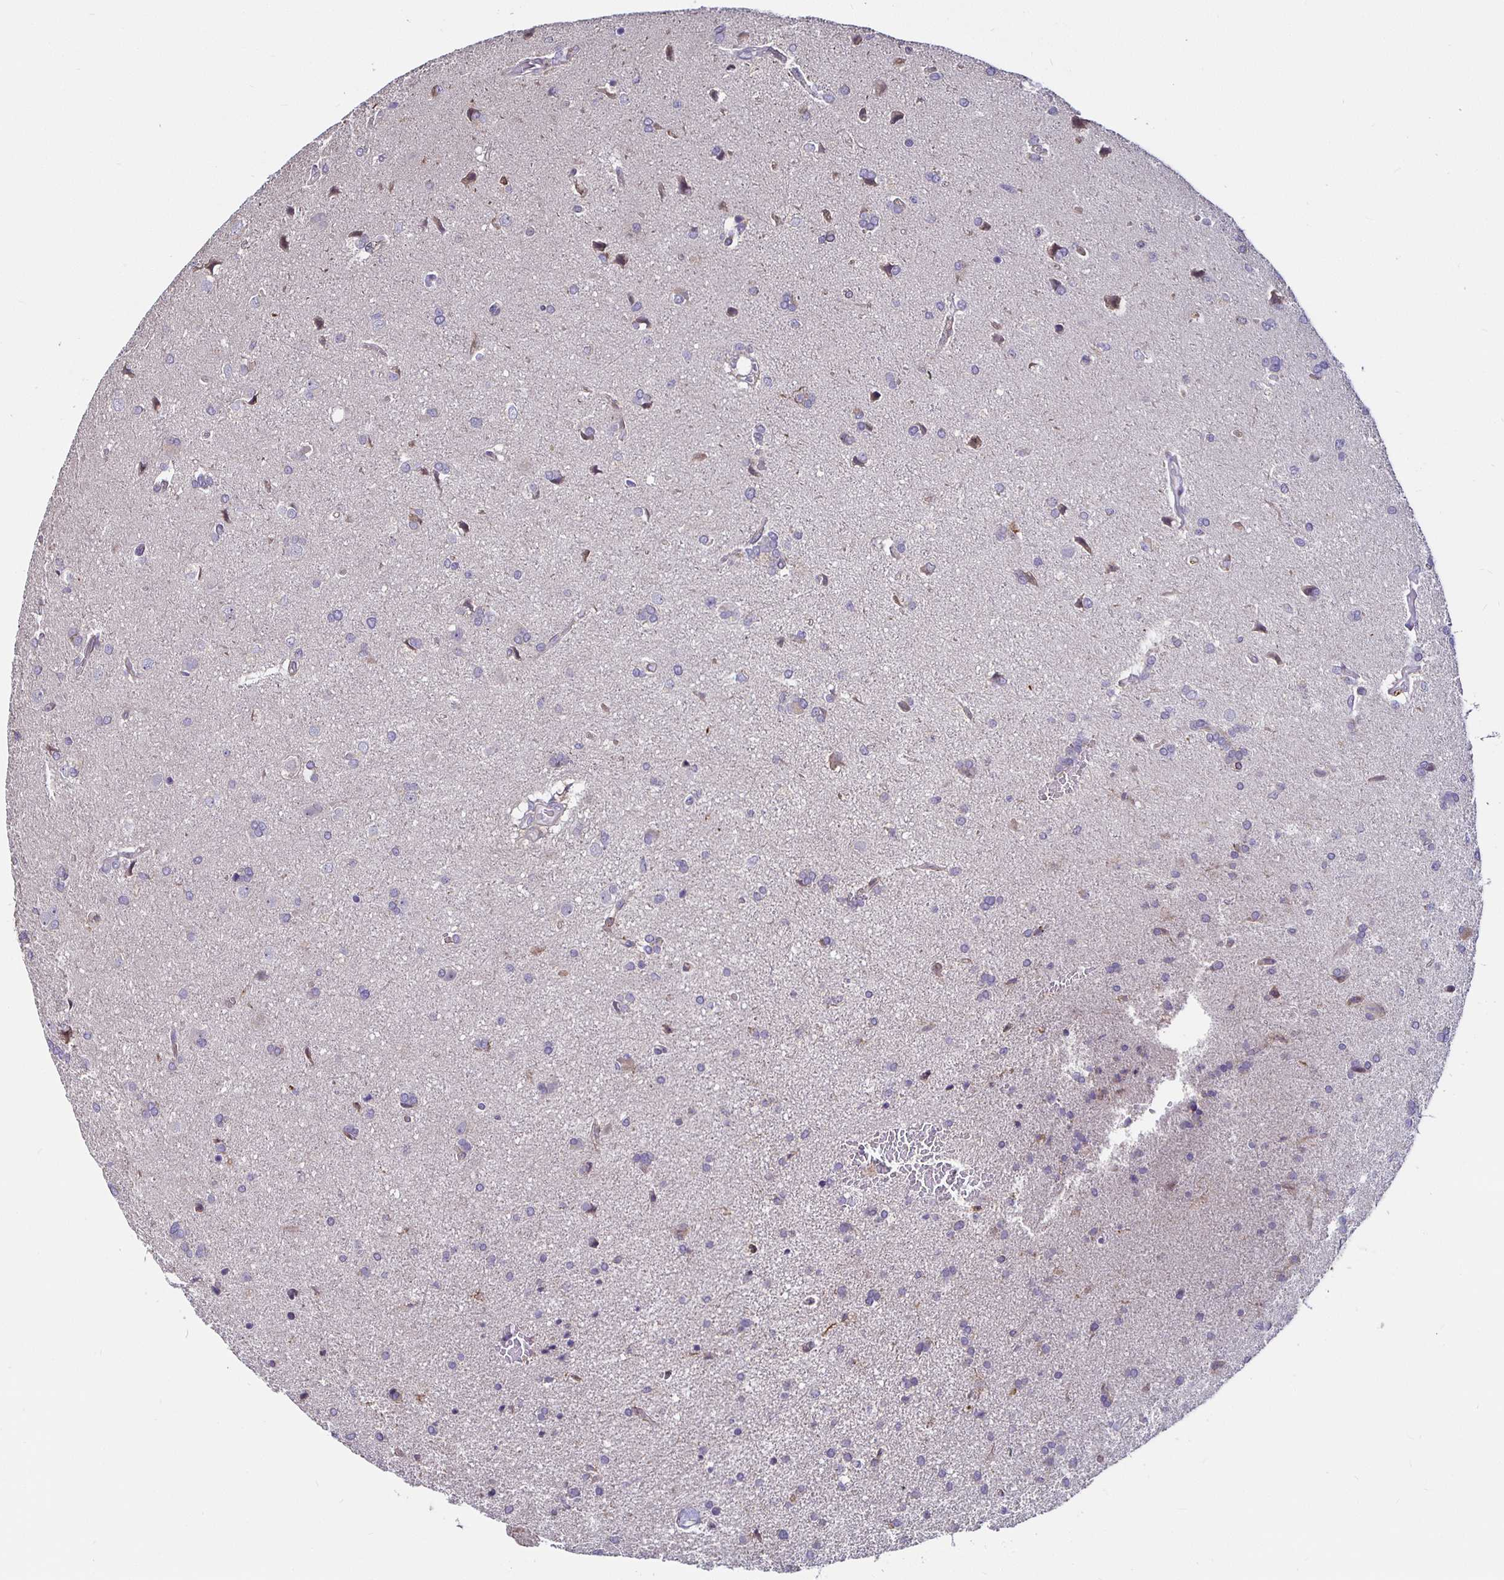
{"staining": {"intensity": "negative", "quantity": "none", "location": "none"}, "tissue": "glioma", "cell_type": "Tumor cells", "image_type": "cancer", "snomed": [{"axis": "morphology", "description": "Glioma, malignant, High grade"}, {"axis": "topography", "description": "Brain"}], "caption": "High power microscopy histopathology image of an immunohistochemistry photomicrograph of high-grade glioma (malignant), revealing no significant expression in tumor cells.", "gene": "P4HA2", "patient": {"sex": "male", "age": 68}}